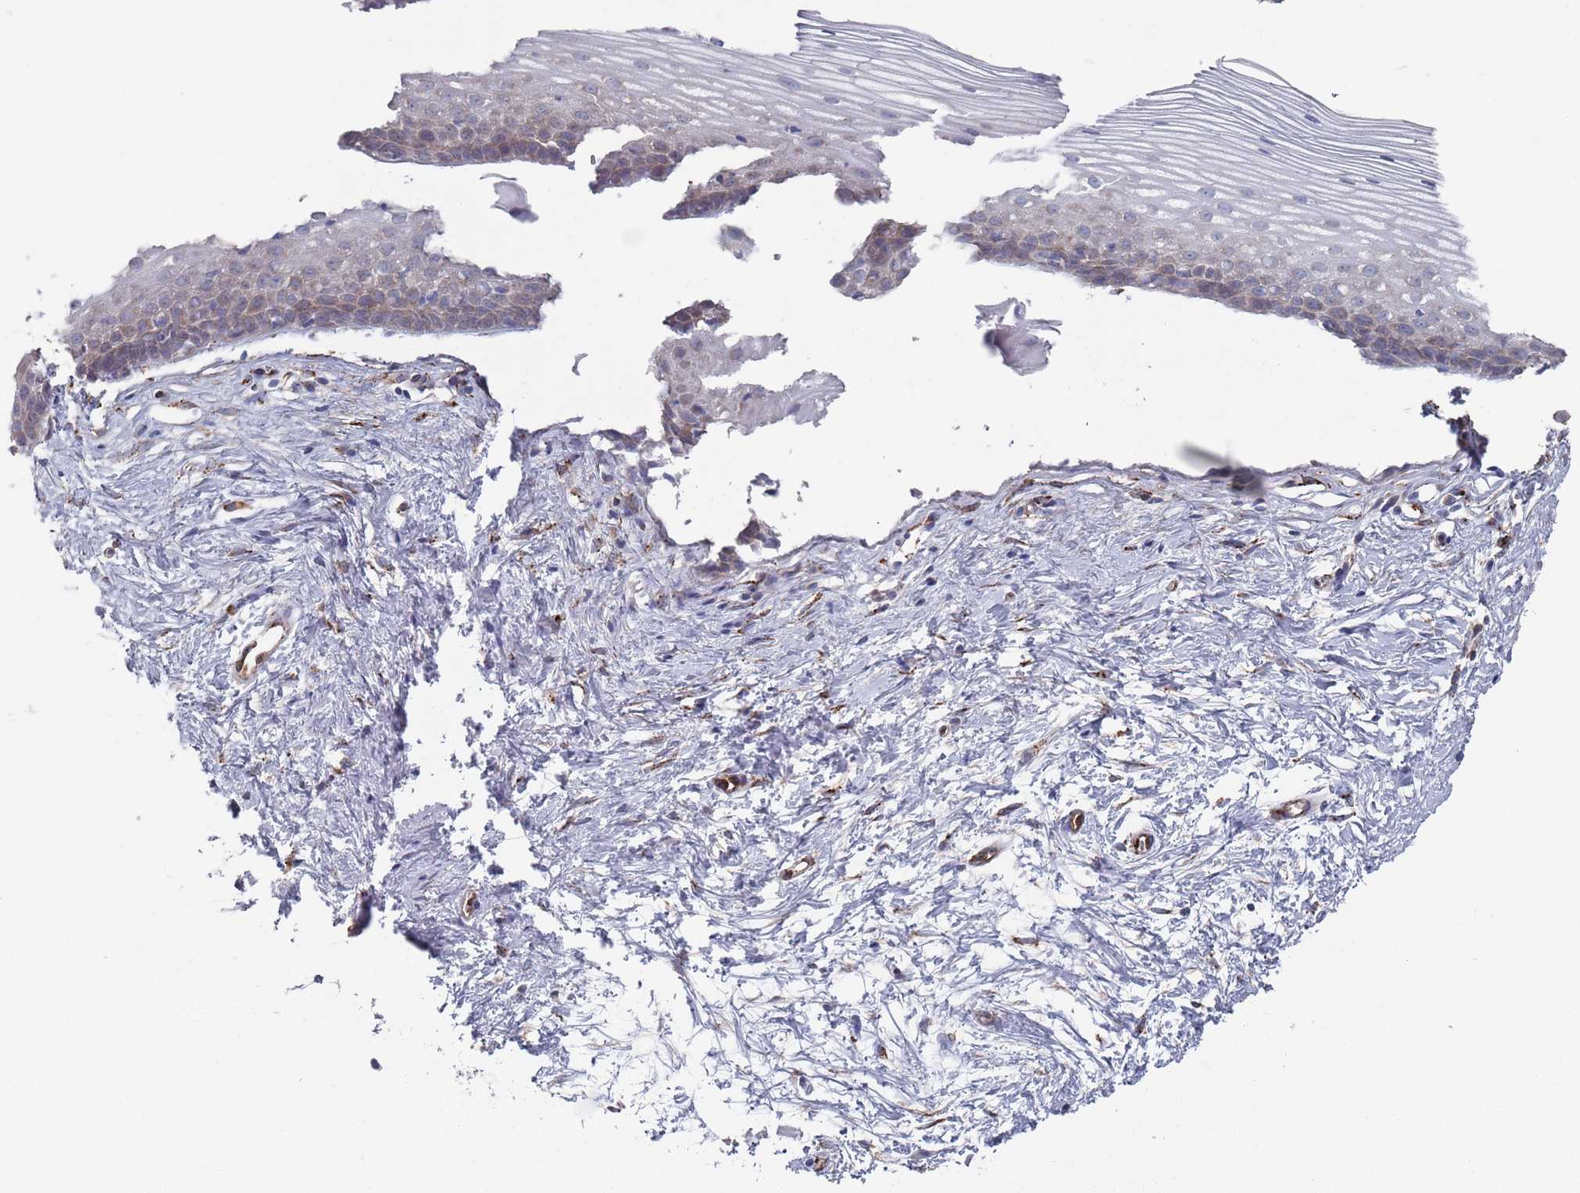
{"staining": {"intensity": "weak", "quantity": "25%-75%", "location": "cytoplasmic/membranous"}, "tissue": "cervix", "cell_type": "Glandular cells", "image_type": "normal", "snomed": [{"axis": "morphology", "description": "Normal tissue, NOS"}, {"axis": "topography", "description": "Cervix"}], "caption": "The micrograph exhibits a brown stain indicating the presence of a protein in the cytoplasmic/membranous of glandular cells in cervix.", "gene": "CCDC106", "patient": {"sex": "female", "age": 40}}